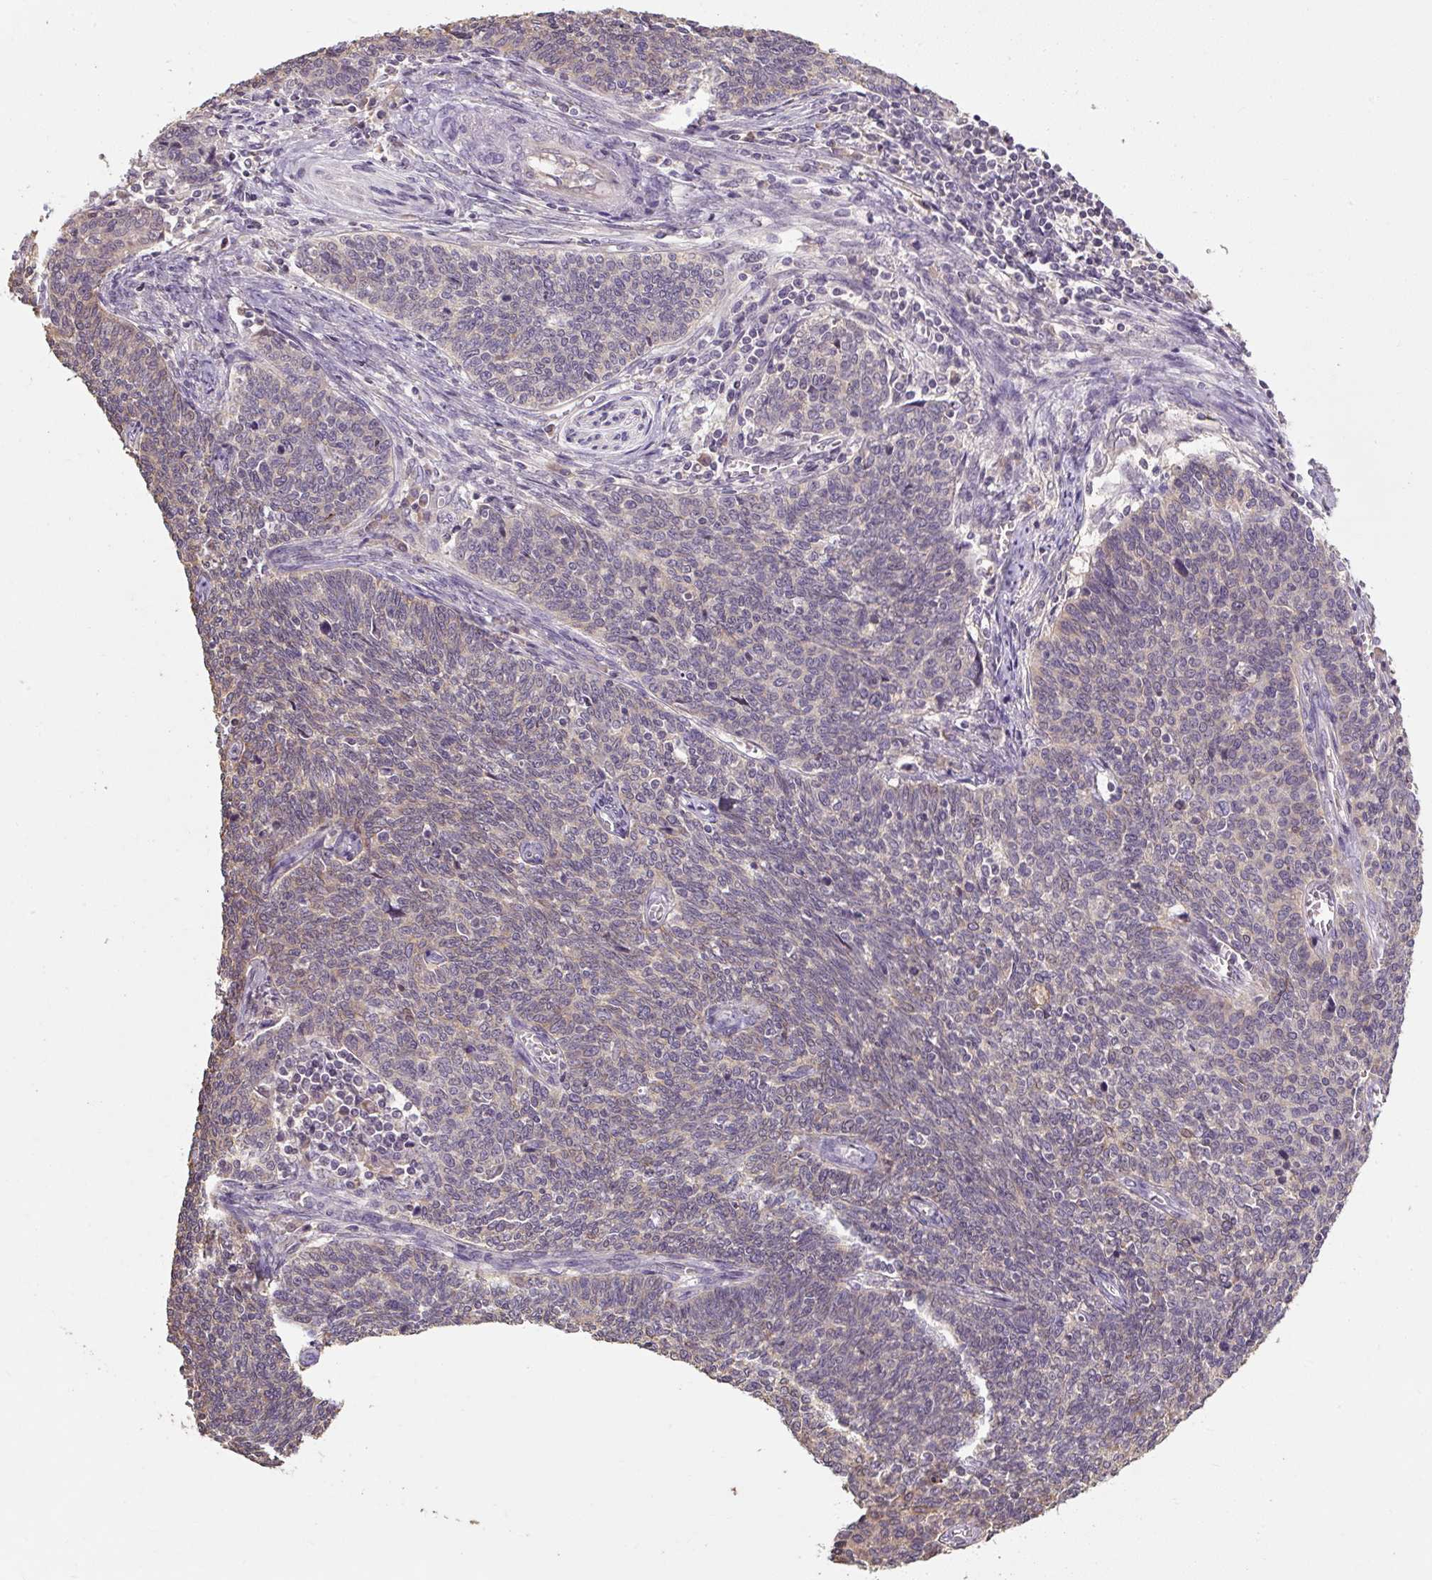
{"staining": {"intensity": "negative", "quantity": "none", "location": "none"}, "tissue": "cervical cancer", "cell_type": "Tumor cells", "image_type": "cancer", "snomed": [{"axis": "morphology", "description": "Squamous cell carcinoma, NOS"}, {"axis": "topography", "description": "Cervix"}], "caption": "This is an immunohistochemistry (IHC) histopathology image of human cervical squamous cell carcinoma. There is no positivity in tumor cells.", "gene": "CFAP65", "patient": {"sex": "female", "age": 39}}